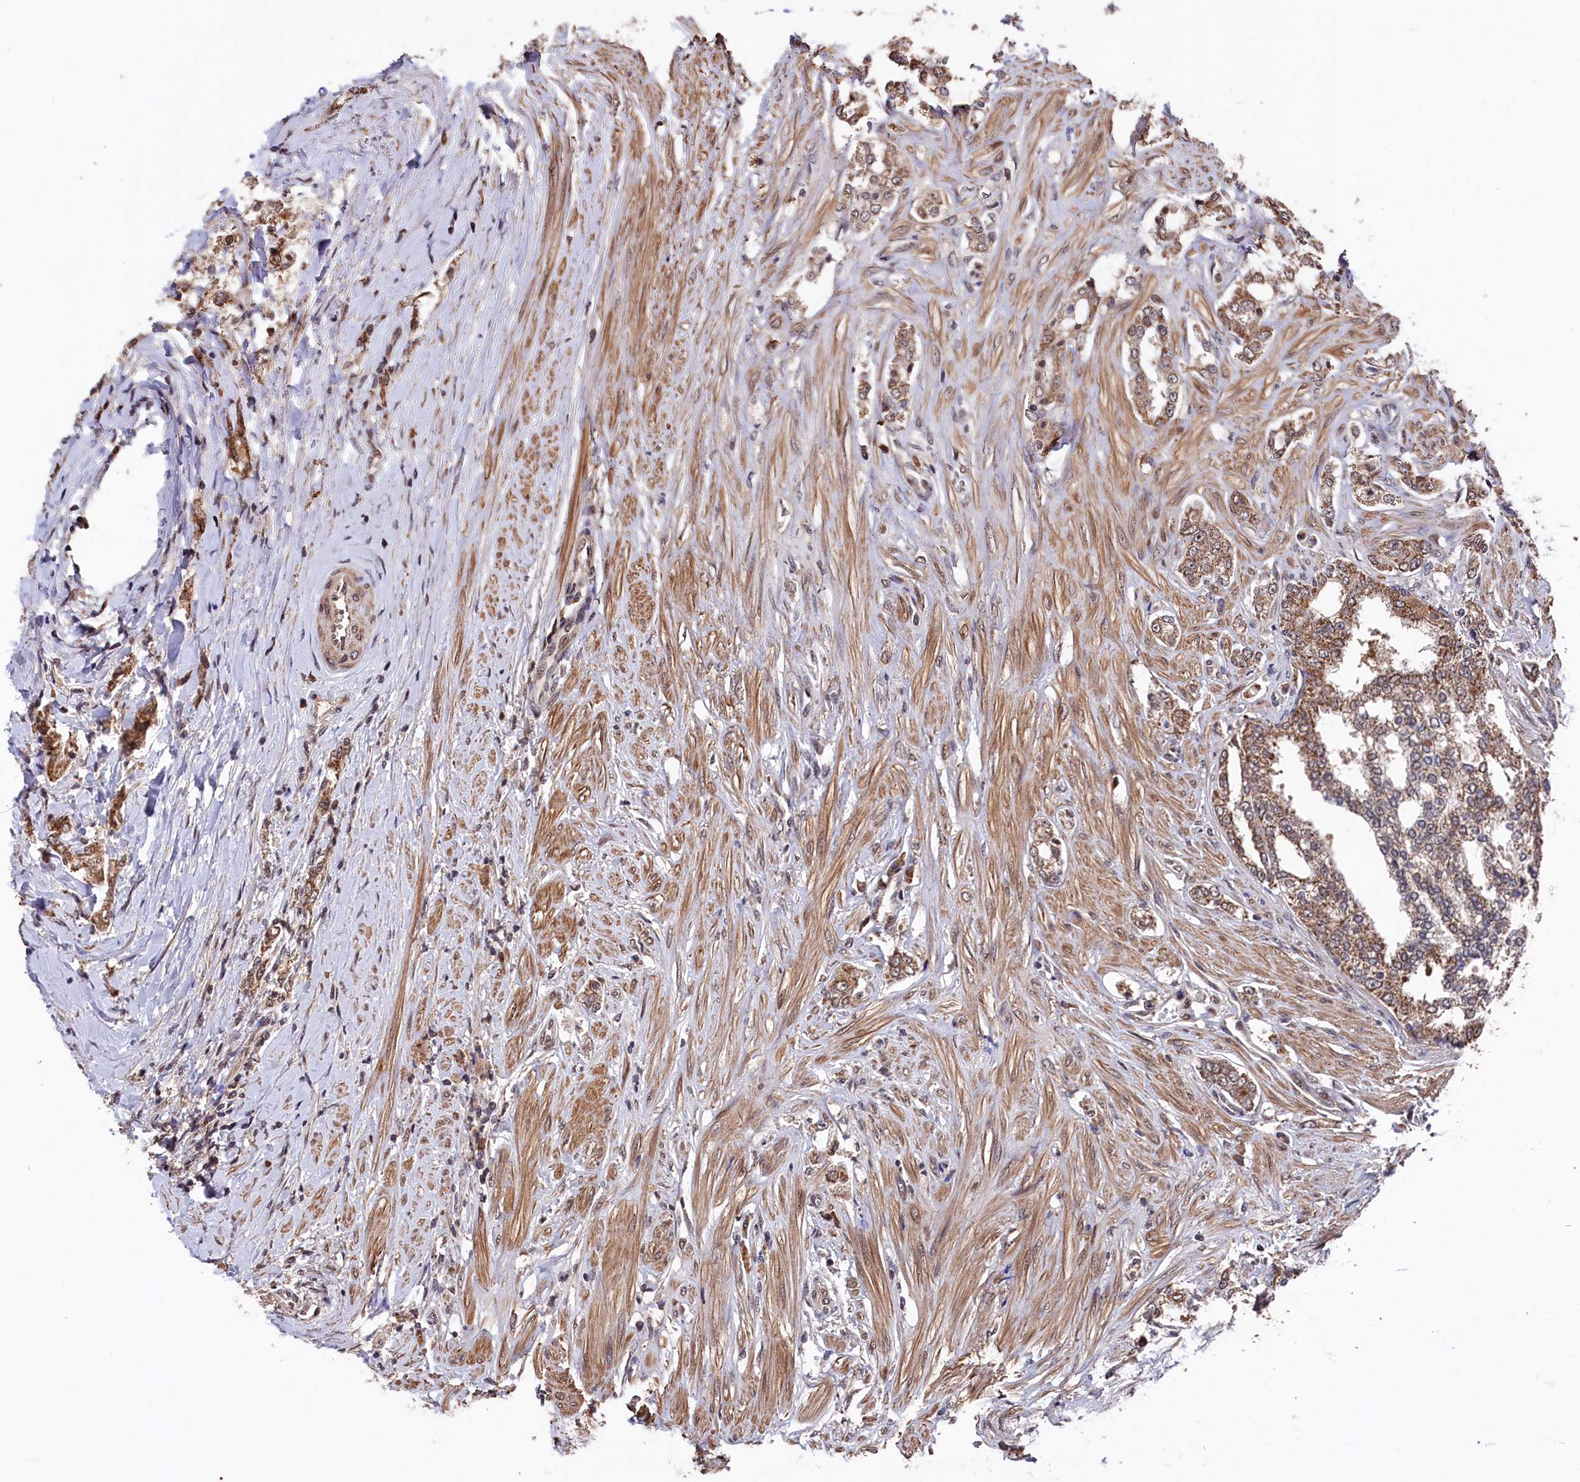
{"staining": {"intensity": "moderate", "quantity": ">75%", "location": "cytoplasmic/membranous"}, "tissue": "prostate cancer", "cell_type": "Tumor cells", "image_type": "cancer", "snomed": [{"axis": "morphology", "description": "Adenocarcinoma, High grade"}, {"axis": "topography", "description": "Prostate"}], "caption": "Immunohistochemistry histopathology image of neoplastic tissue: human prostate cancer (high-grade adenocarcinoma) stained using immunohistochemistry (IHC) shows medium levels of moderate protein expression localized specifically in the cytoplasmic/membranous of tumor cells, appearing as a cytoplasmic/membranous brown color.", "gene": "CLPX", "patient": {"sex": "male", "age": 64}}